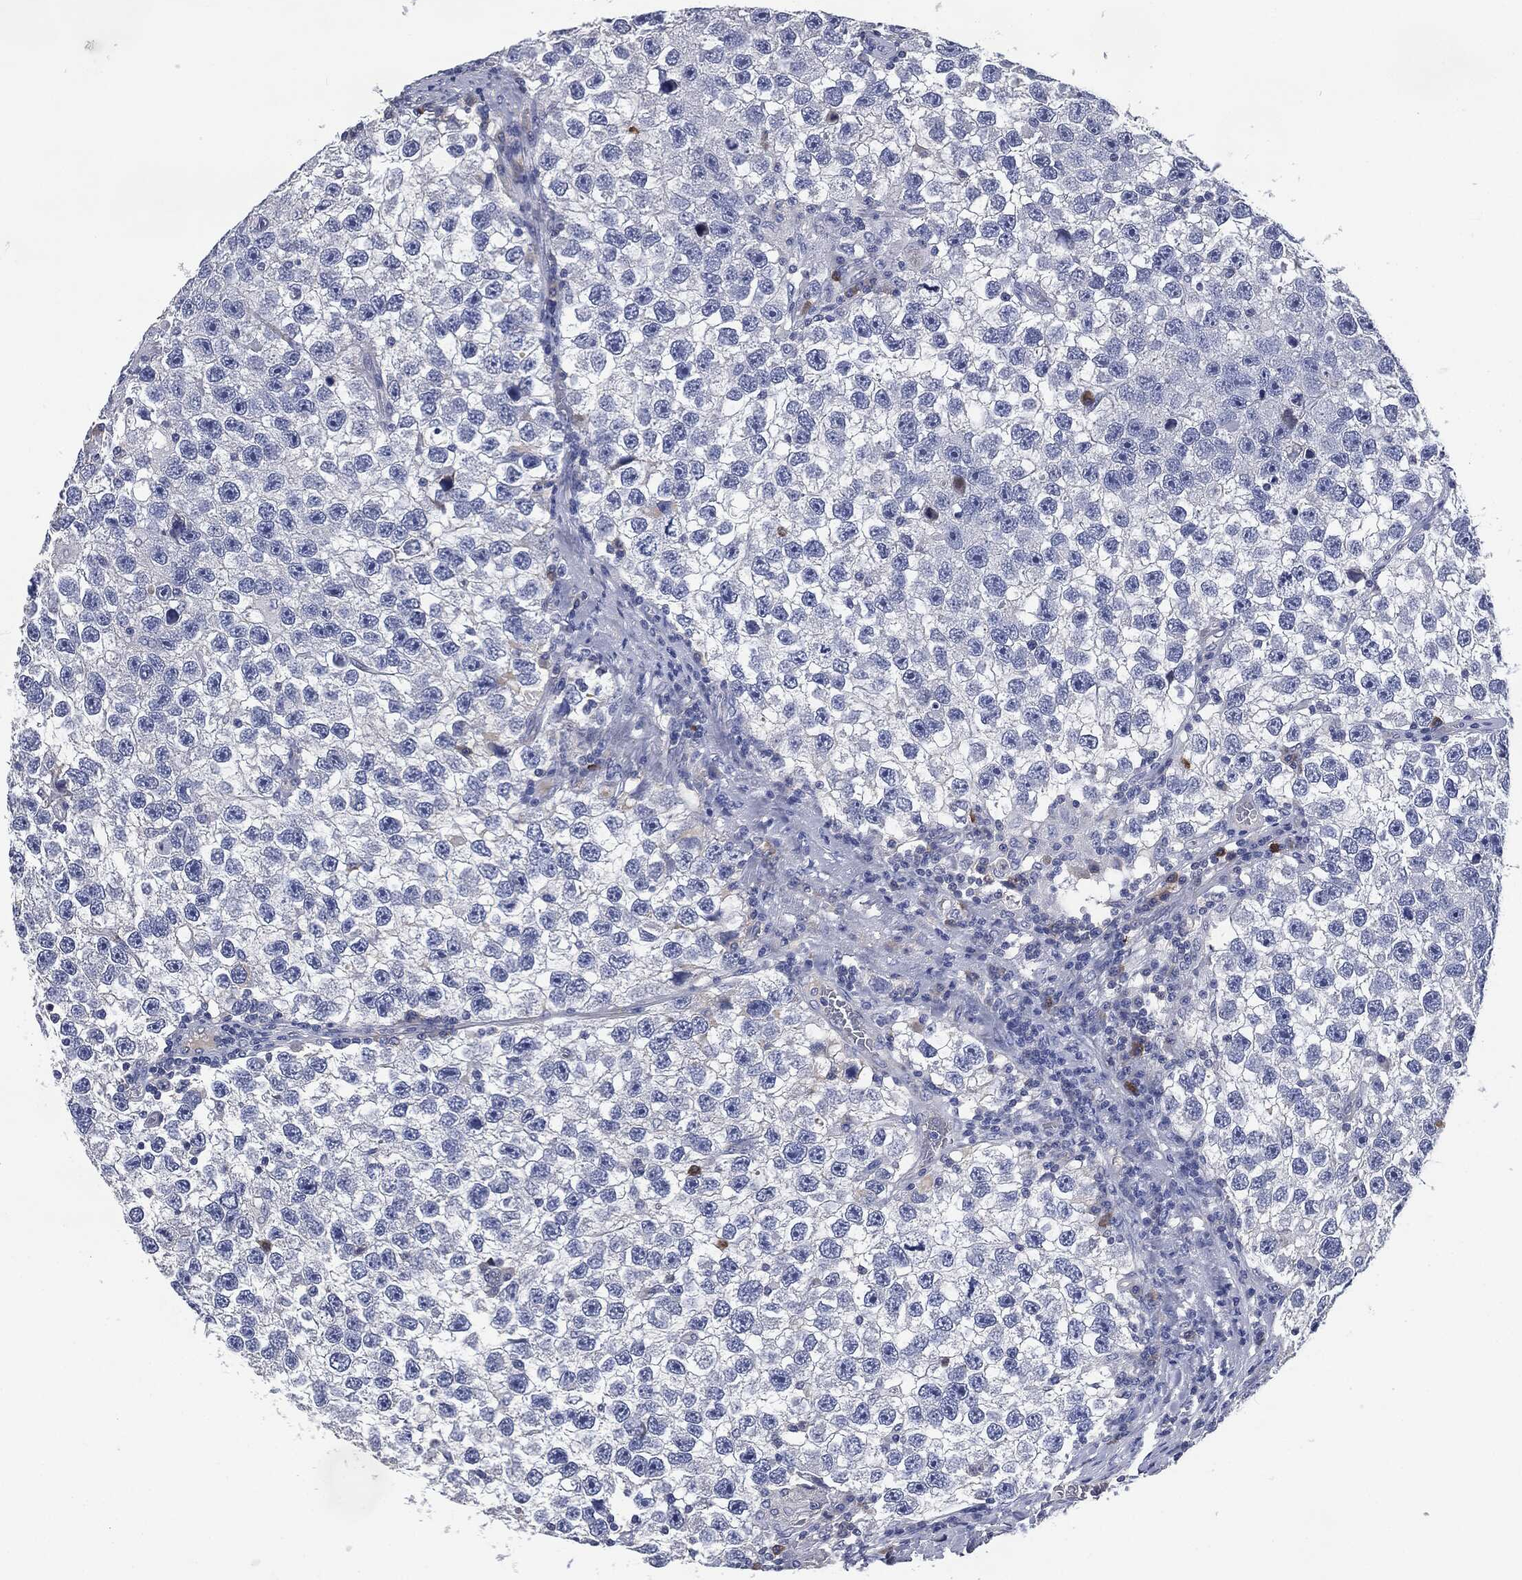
{"staining": {"intensity": "negative", "quantity": "none", "location": "none"}, "tissue": "testis cancer", "cell_type": "Tumor cells", "image_type": "cancer", "snomed": [{"axis": "morphology", "description": "Seminoma, NOS"}, {"axis": "topography", "description": "Testis"}], "caption": "A high-resolution micrograph shows immunohistochemistry (IHC) staining of testis seminoma, which displays no significant positivity in tumor cells. (Stains: DAB IHC with hematoxylin counter stain, Microscopy: brightfield microscopy at high magnification).", "gene": "CD27", "patient": {"sex": "male", "age": 26}}